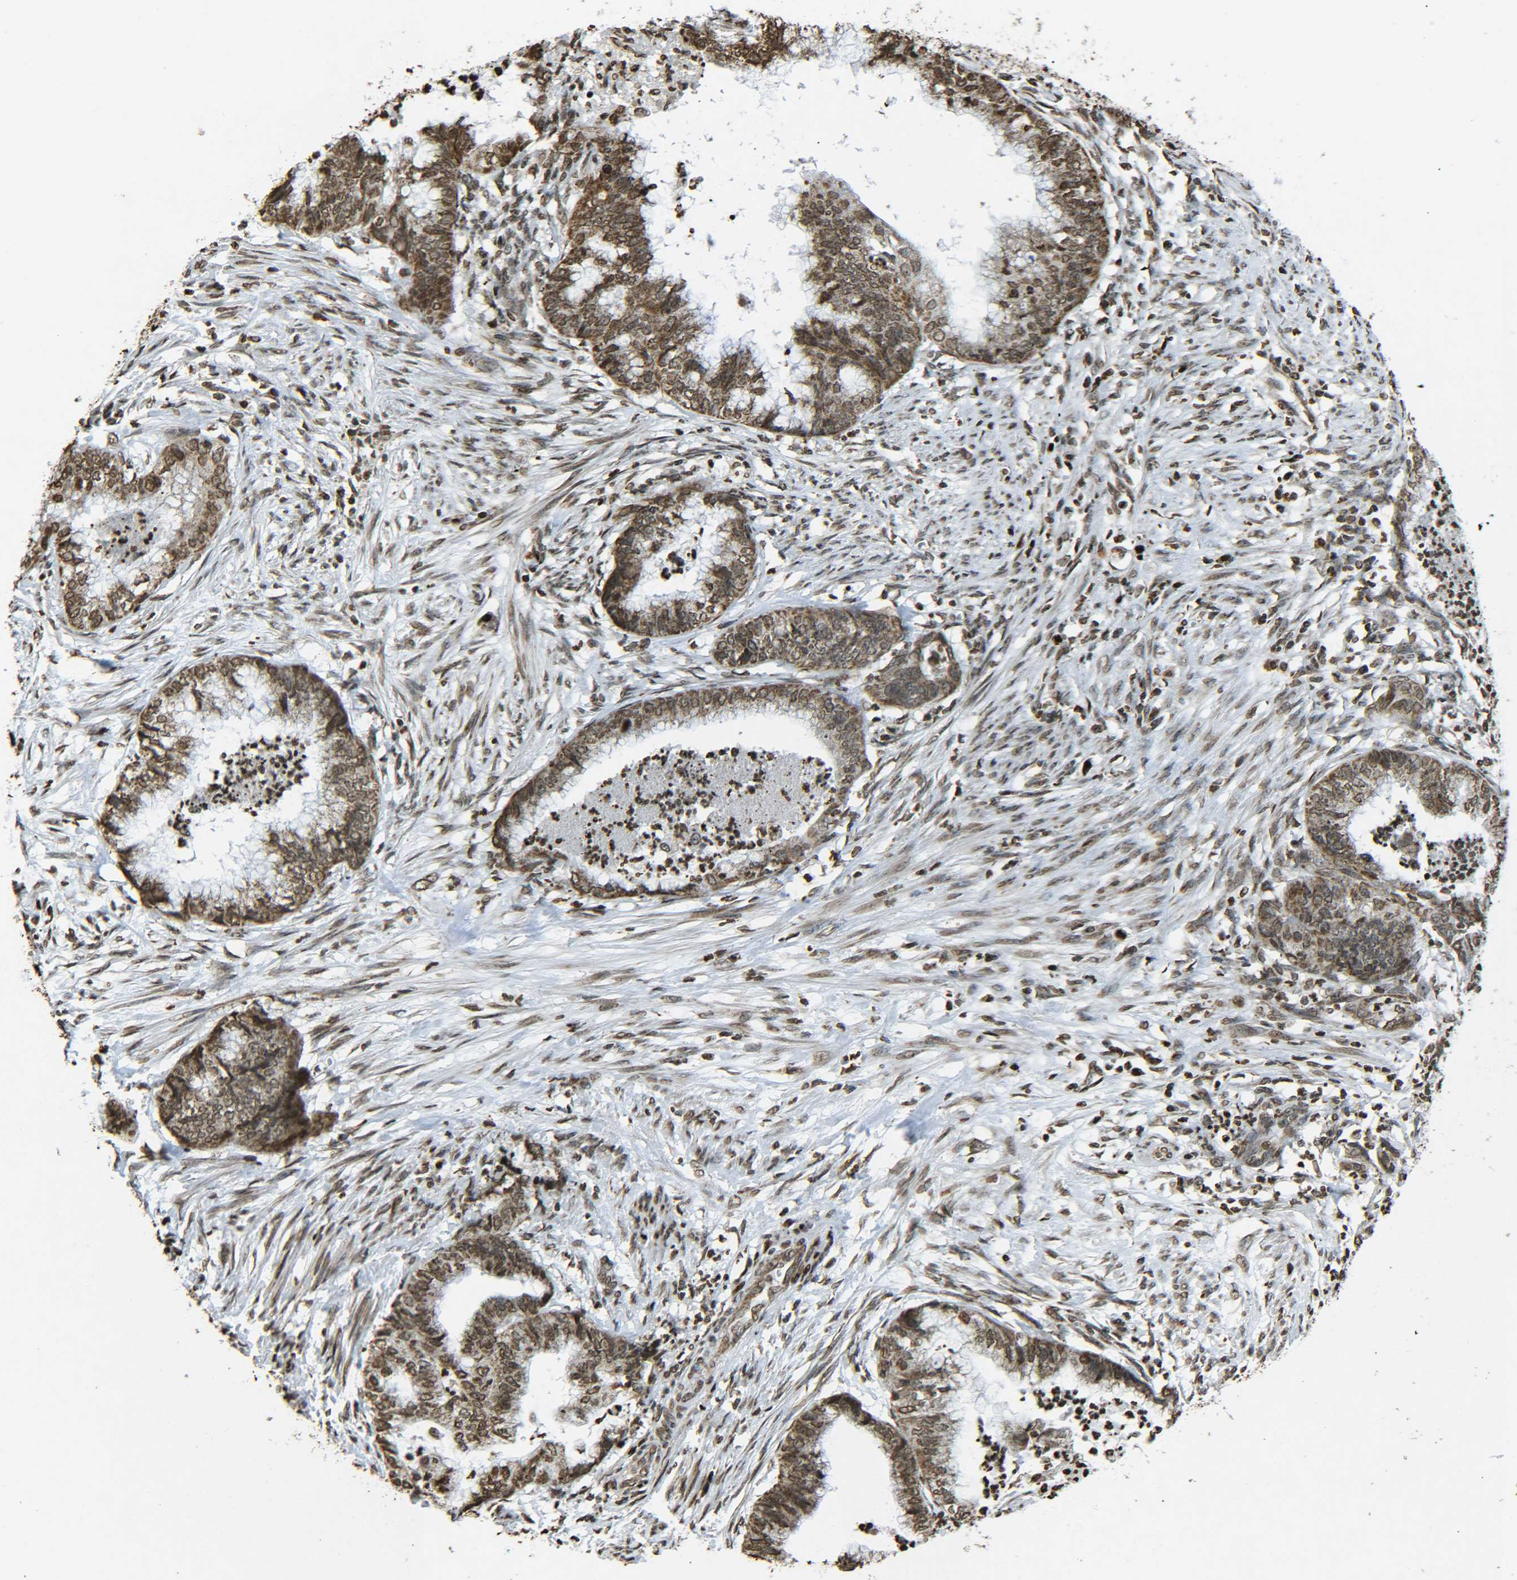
{"staining": {"intensity": "moderate", "quantity": ">75%", "location": "cytoplasmic/membranous,nuclear"}, "tissue": "endometrial cancer", "cell_type": "Tumor cells", "image_type": "cancer", "snomed": [{"axis": "morphology", "description": "Necrosis, NOS"}, {"axis": "morphology", "description": "Adenocarcinoma, NOS"}, {"axis": "topography", "description": "Endometrium"}], "caption": "Protein staining of endometrial cancer (adenocarcinoma) tissue exhibits moderate cytoplasmic/membranous and nuclear positivity in approximately >75% of tumor cells. Nuclei are stained in blue.", "gene": "NEUROG2", "patient": {"sex": "female", "age": 79}}